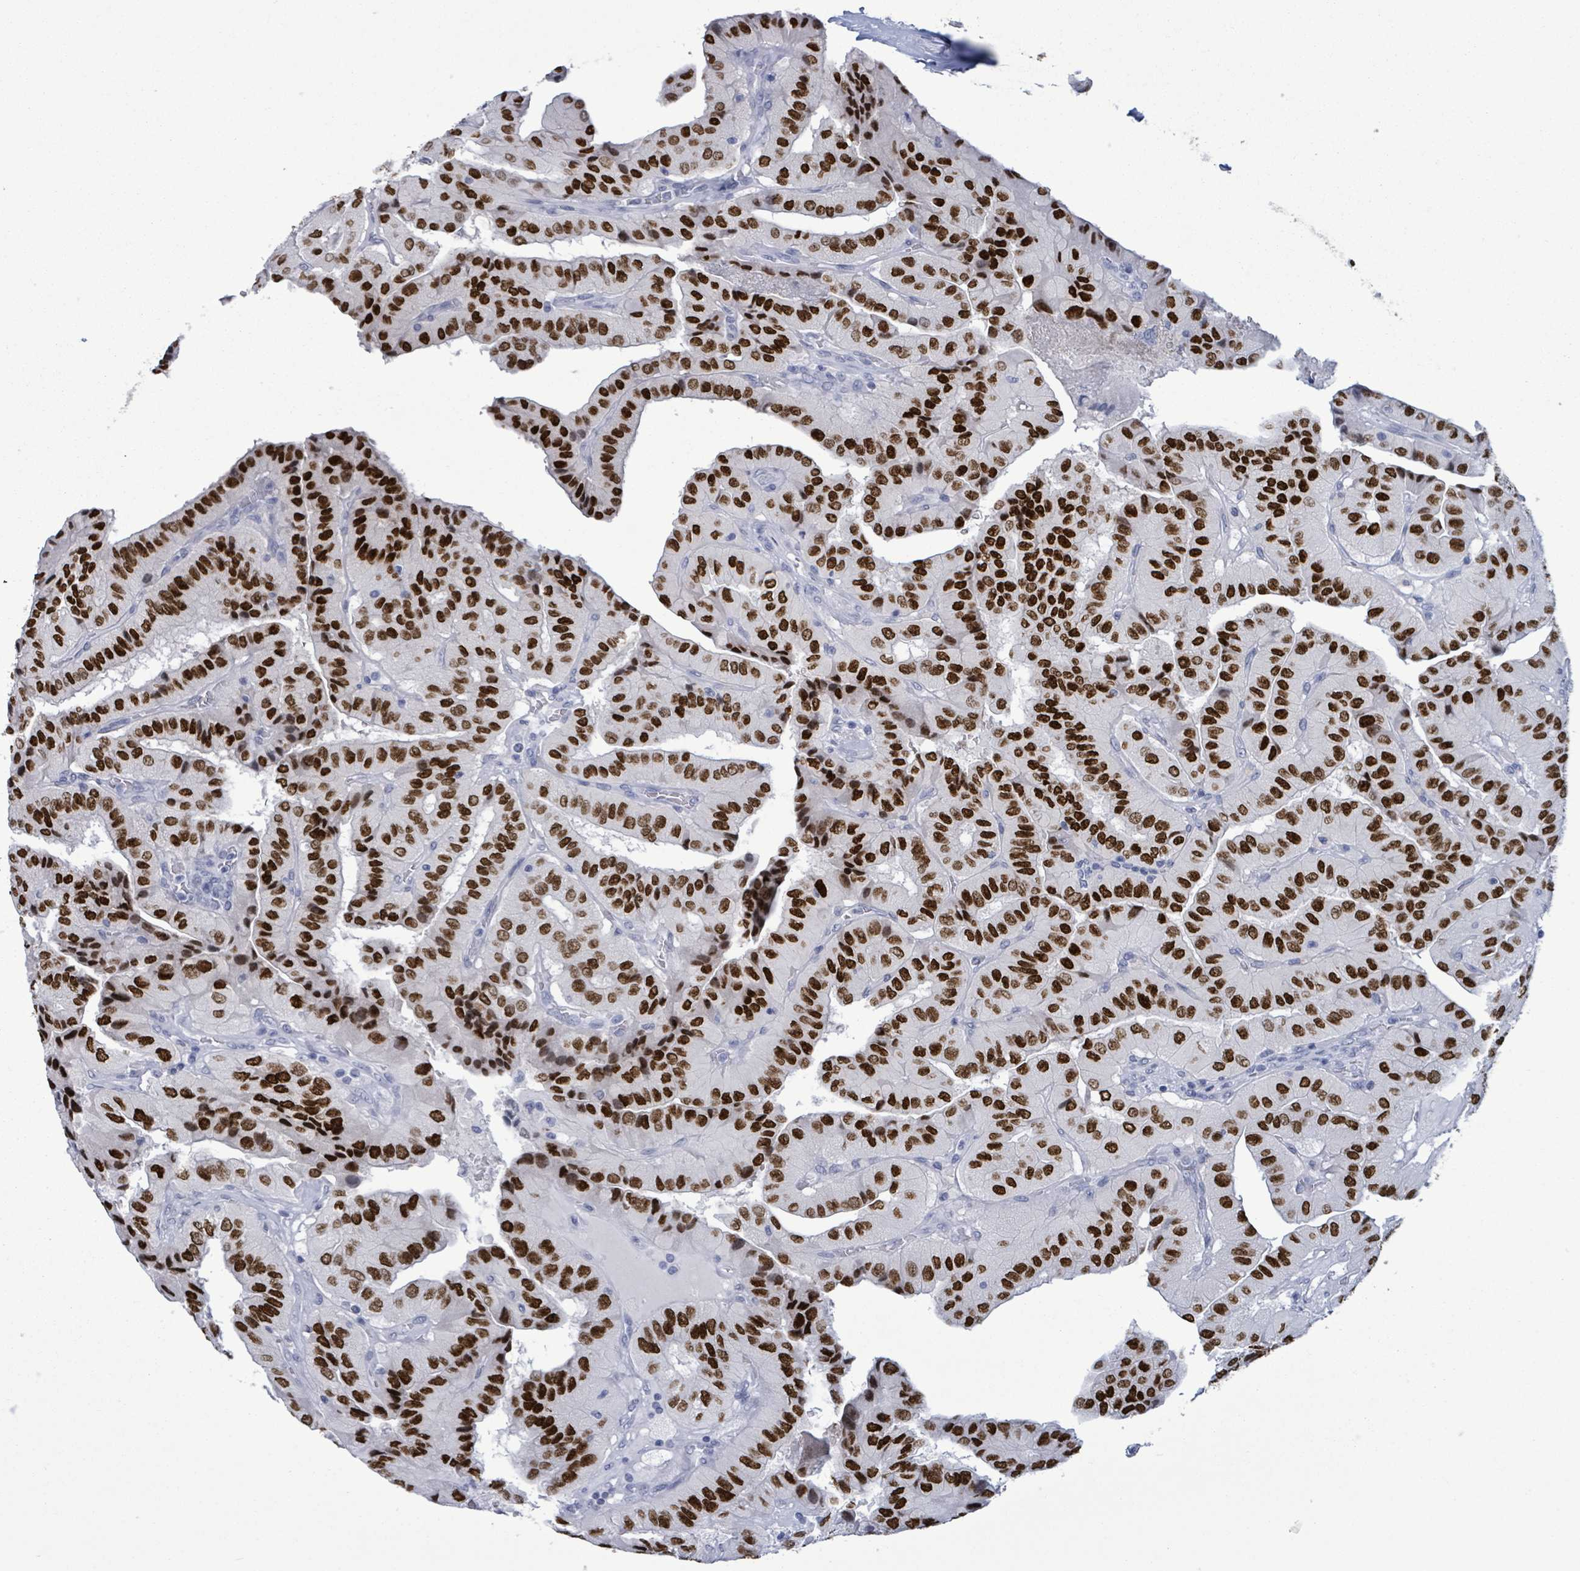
{"staining": {"intensity": "strong", "quantity": ">75%", "location": "nuclear"}, "tissue": "thyroid cancer", "cell_type": "Tumor cells", "image_type": "cancer", "snomed": [{"axis": "morphology", "description": "Normal tissue, NOS"}, {"axis": "morphology", "description": "Papillary adenocarcinoma, NOS"}, {"axis": "topography", "description": "Thyroid gland"}], "caption": "Immunohistochemistry (IHC) staining of thyroid cancer, which shows high levels of strong nuclear expression in about >75% of tumor cells indicating strong nuclear protein expression. The staining was performed using DAB (3,3'-diaminobenzidine) (brown) for protein detection and nuclei were counterstained in hematoxylin (blue).", "gene": "NKX2-1", "patient": {"sex": "female", "age": 59}}